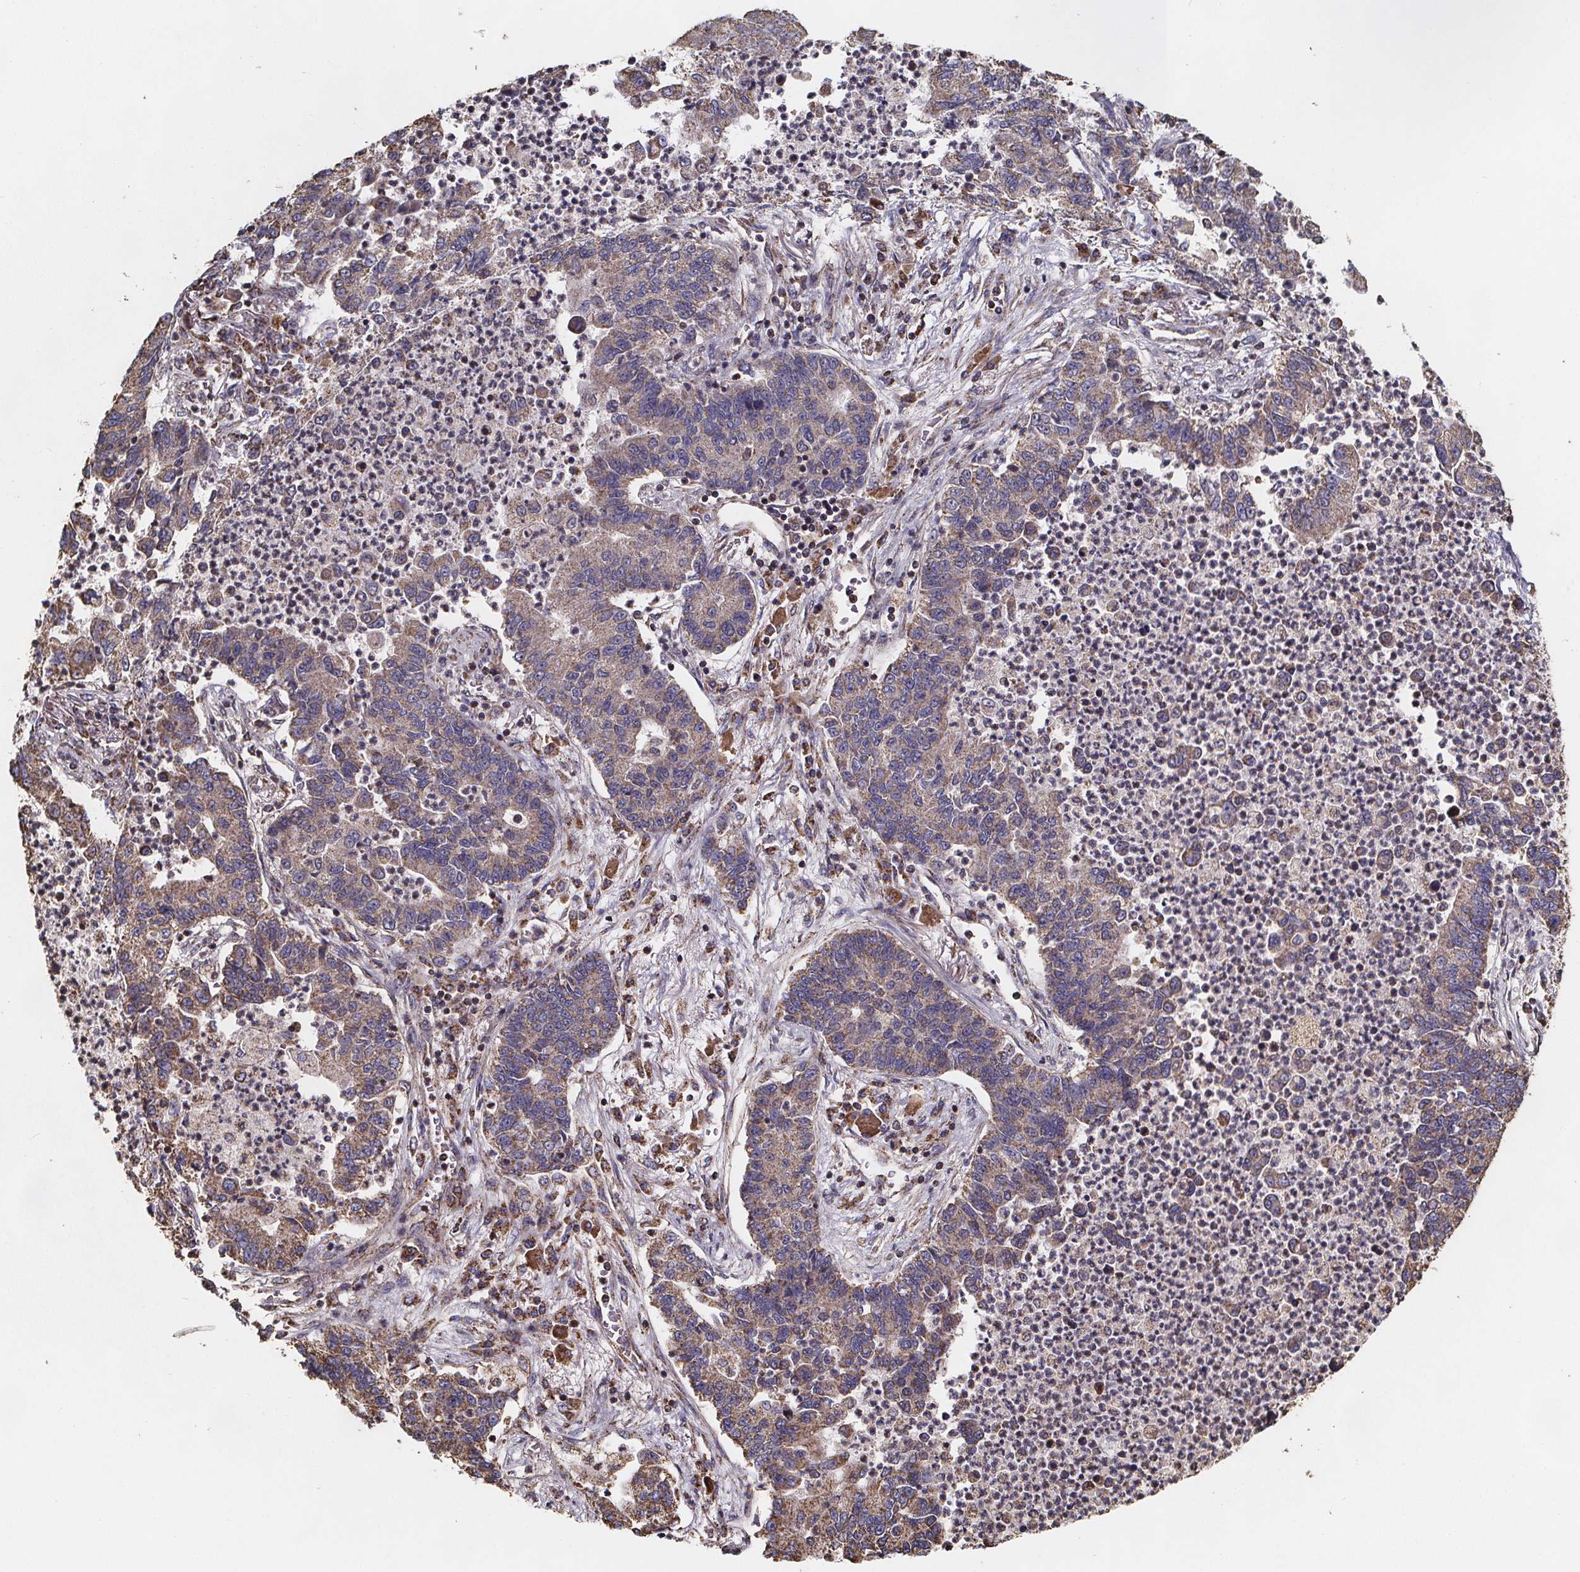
{"staining": {"intensity": "weak", "quantity": ">75%", "location": "cytoplasmic/membranous"}, "tissue": "lung cancer", "cell_type": "Tumor cells", "image_type": "cancer", "snomed": [{"axis": "morphology", "description": "Adenocarcinoma, NOS"}, {"axis": "topography", "description": "Lung"}], "caption": "Adenocarcinoma (lung) was stained to show a protein in brown. There is low levels of weak cytoplasmic/membranous staining in approximately >75% of tumor cells.", "gene": "SLC35D2", "patient": {"sex": "female", "age": 57}}